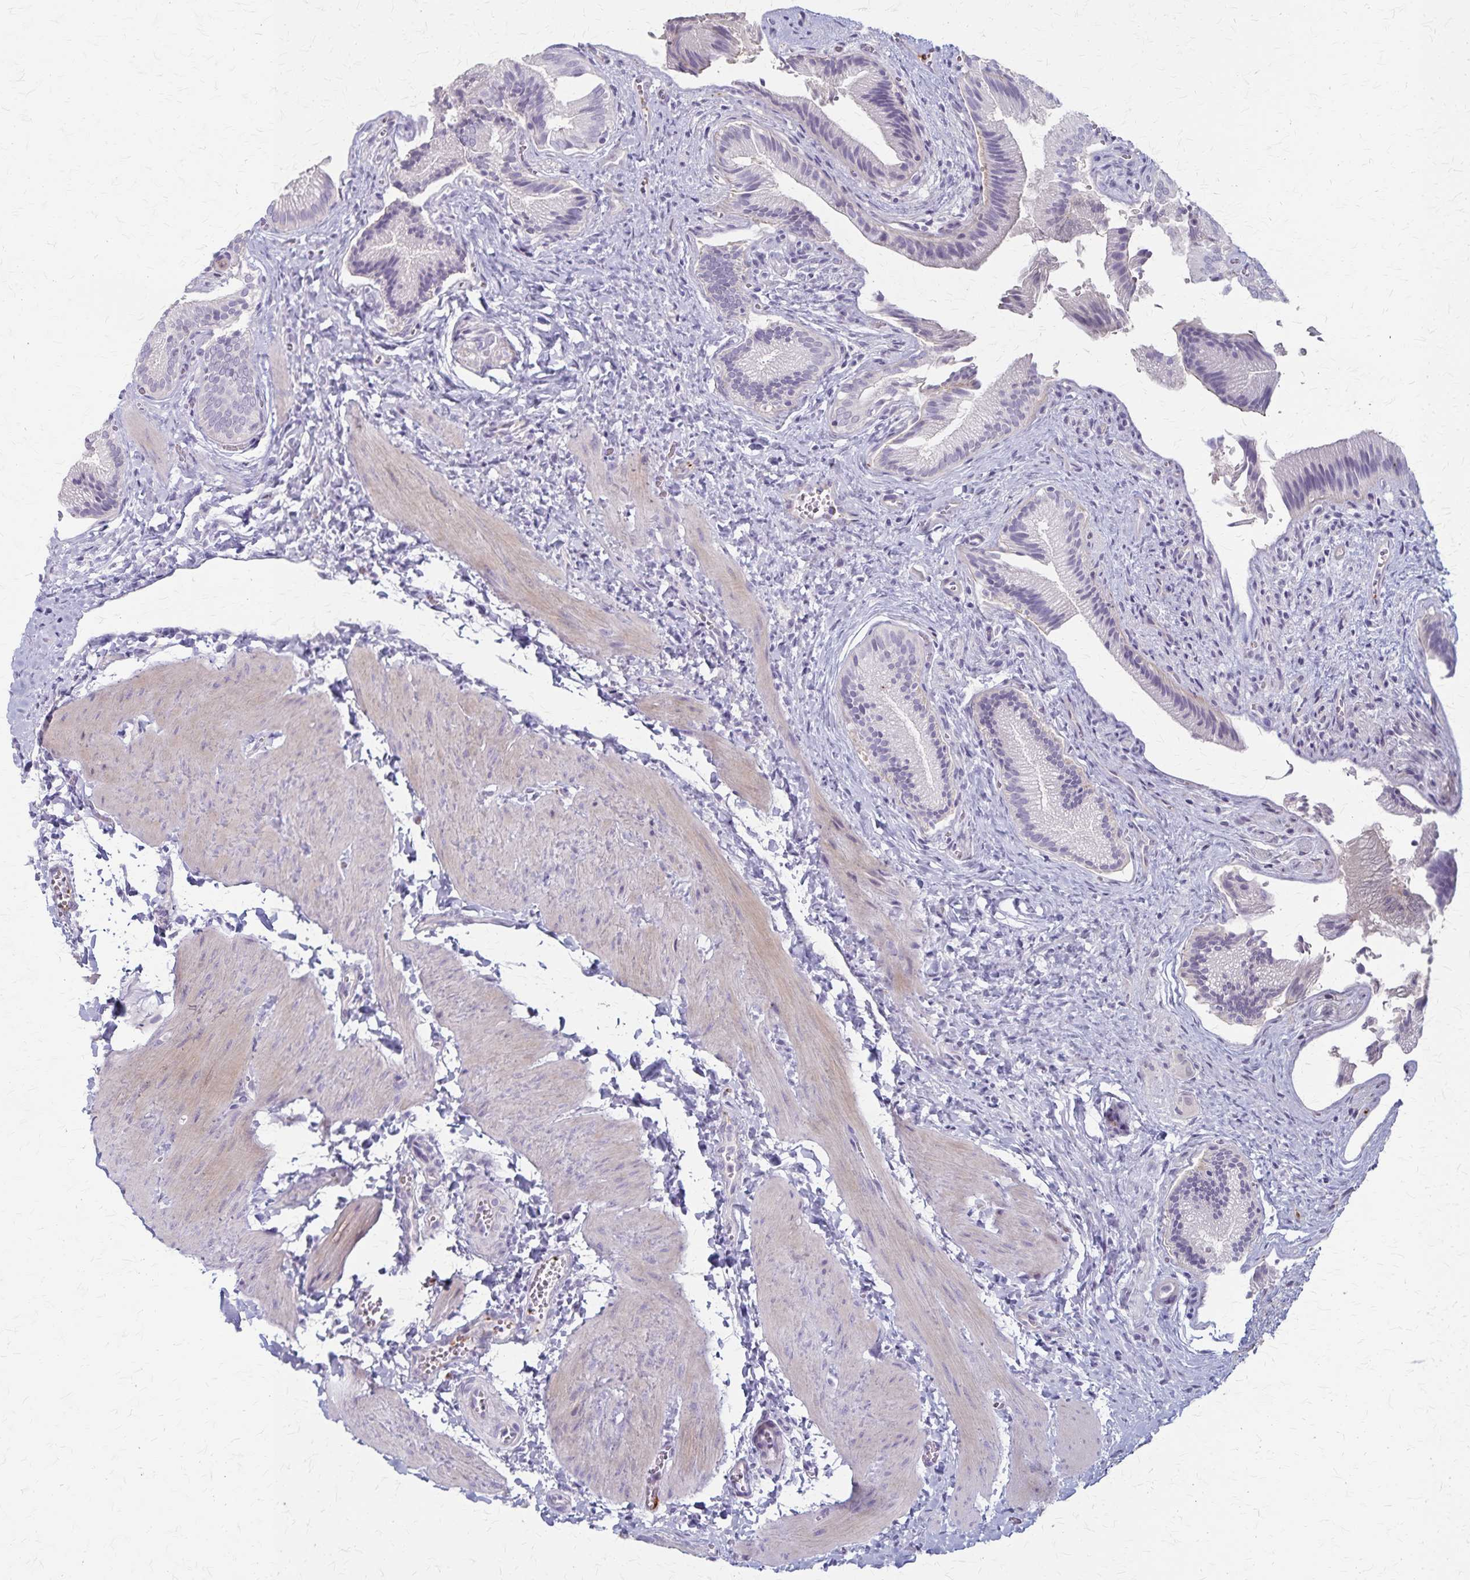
{"staining": {"intensity": "negative", "quantity": "none", "location": "none"}, "tissue": "gallbladder", "cell_type": "Glandular cells", "image_type": "normal", "snomed": [{"axis": "morphology", "description": "Normal tissue, NOS"}, {"axis": "topography", "description": "Gallbladder"}], "caption": "This is an immunohistochemistry image of unremarkable human gallbladder. There is no positivity in glandular cells.", "gene": "RASL10B", "patient": {"sex": "male", "age": 17}}